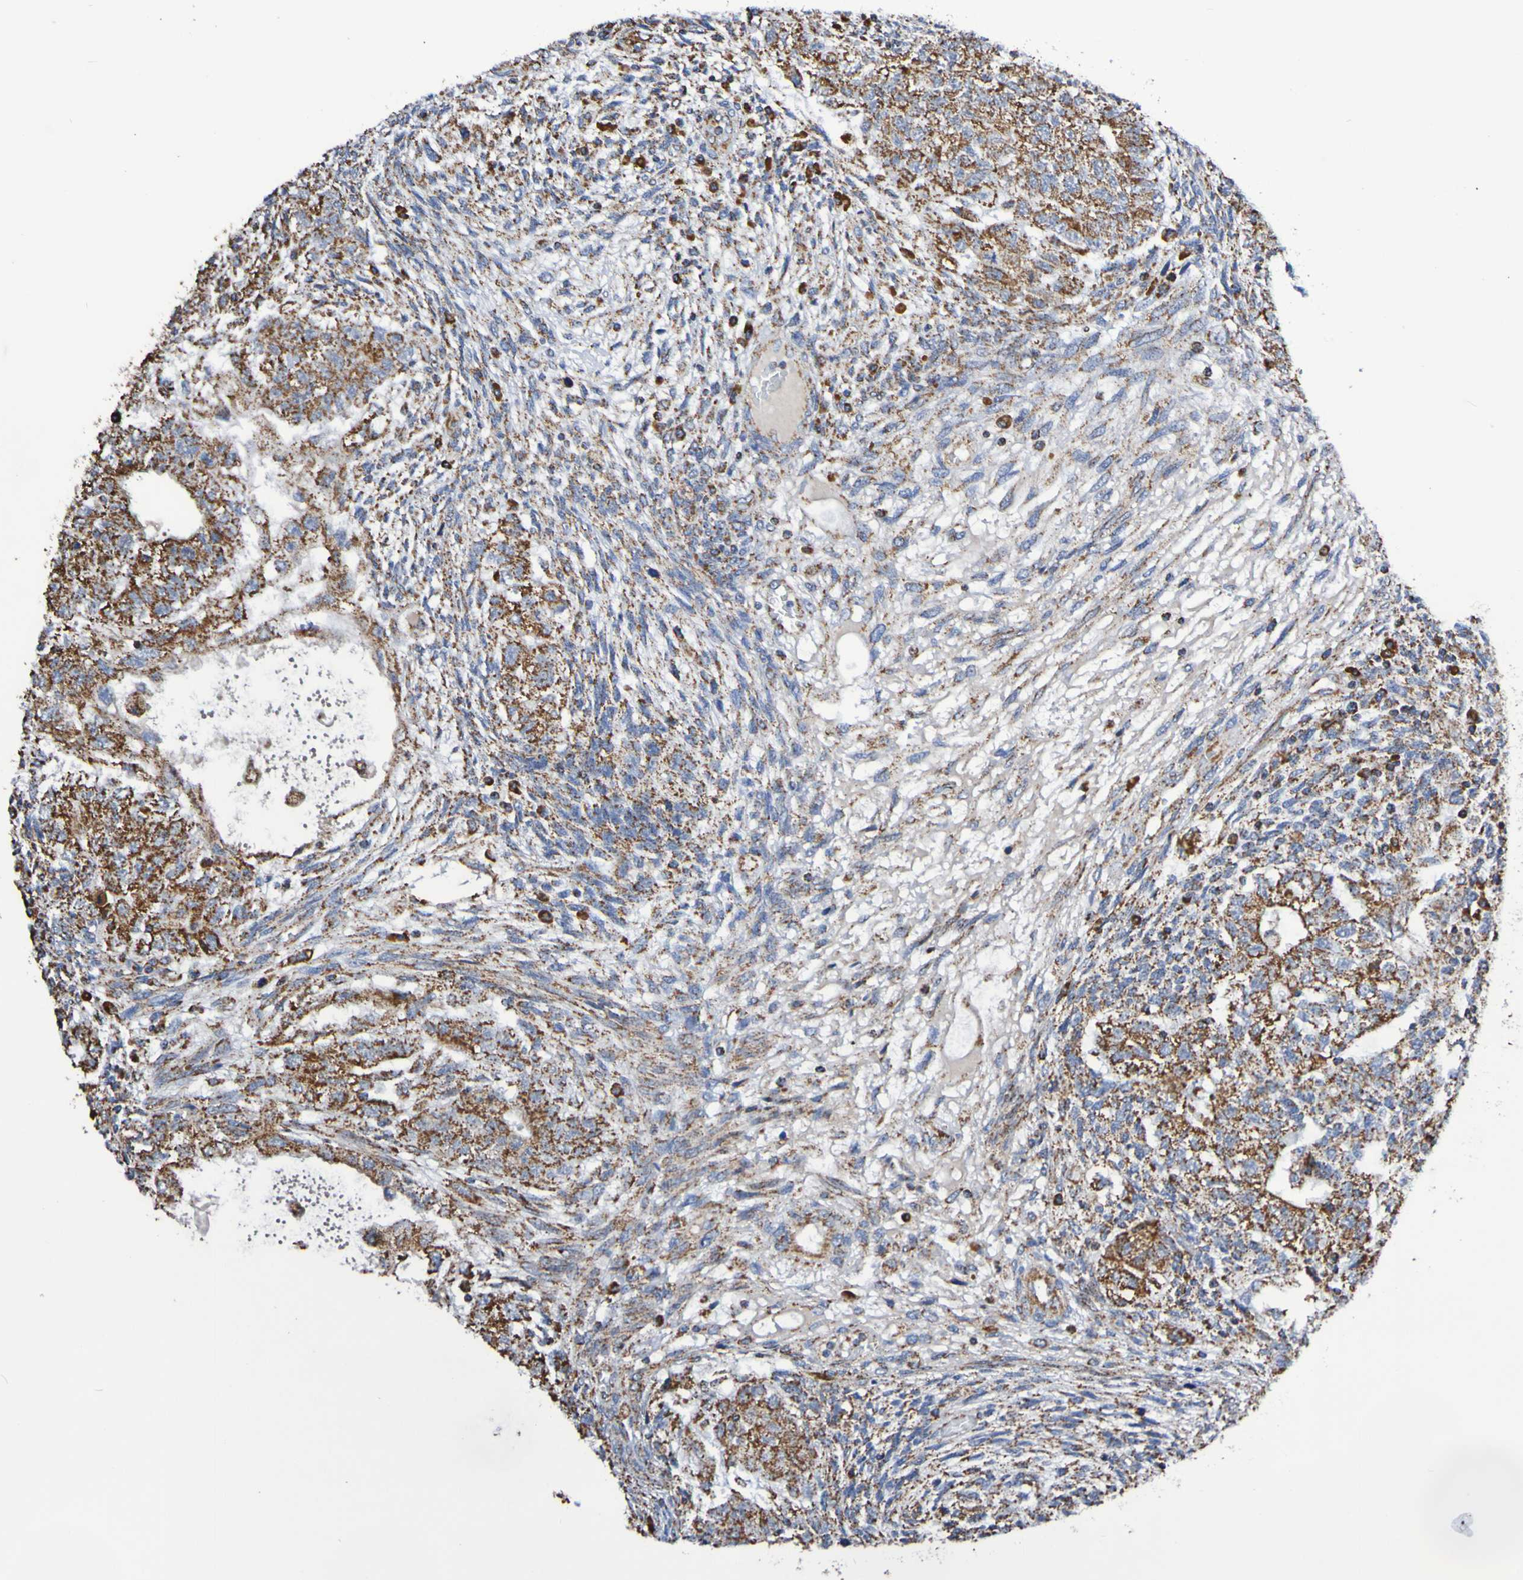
{"staining": {"intensity": "moderate", "quantity": ">75%", "location": "cytoplasmic/membranous"}, "tissue": "testis cancer", "cell_type": "Tumor cells", "image_type": "cancer", "snomed": [{"axis": "morphology", "description": "Normal tissue, NOS"}, {"axis": "morphology", "description": "Carcinoma, Embryonal, NOS"}, {"axis": "topography", "description": "Testis"}], "caption": "Moderate cytoplasmic/membranous expression for a protein is identified in about >75% of tumor cells of embryonal carcinoma (testis) using immunohistochemistry.", "gene": "IL18R1", "patient": {"sex": "male", "age": 36}}